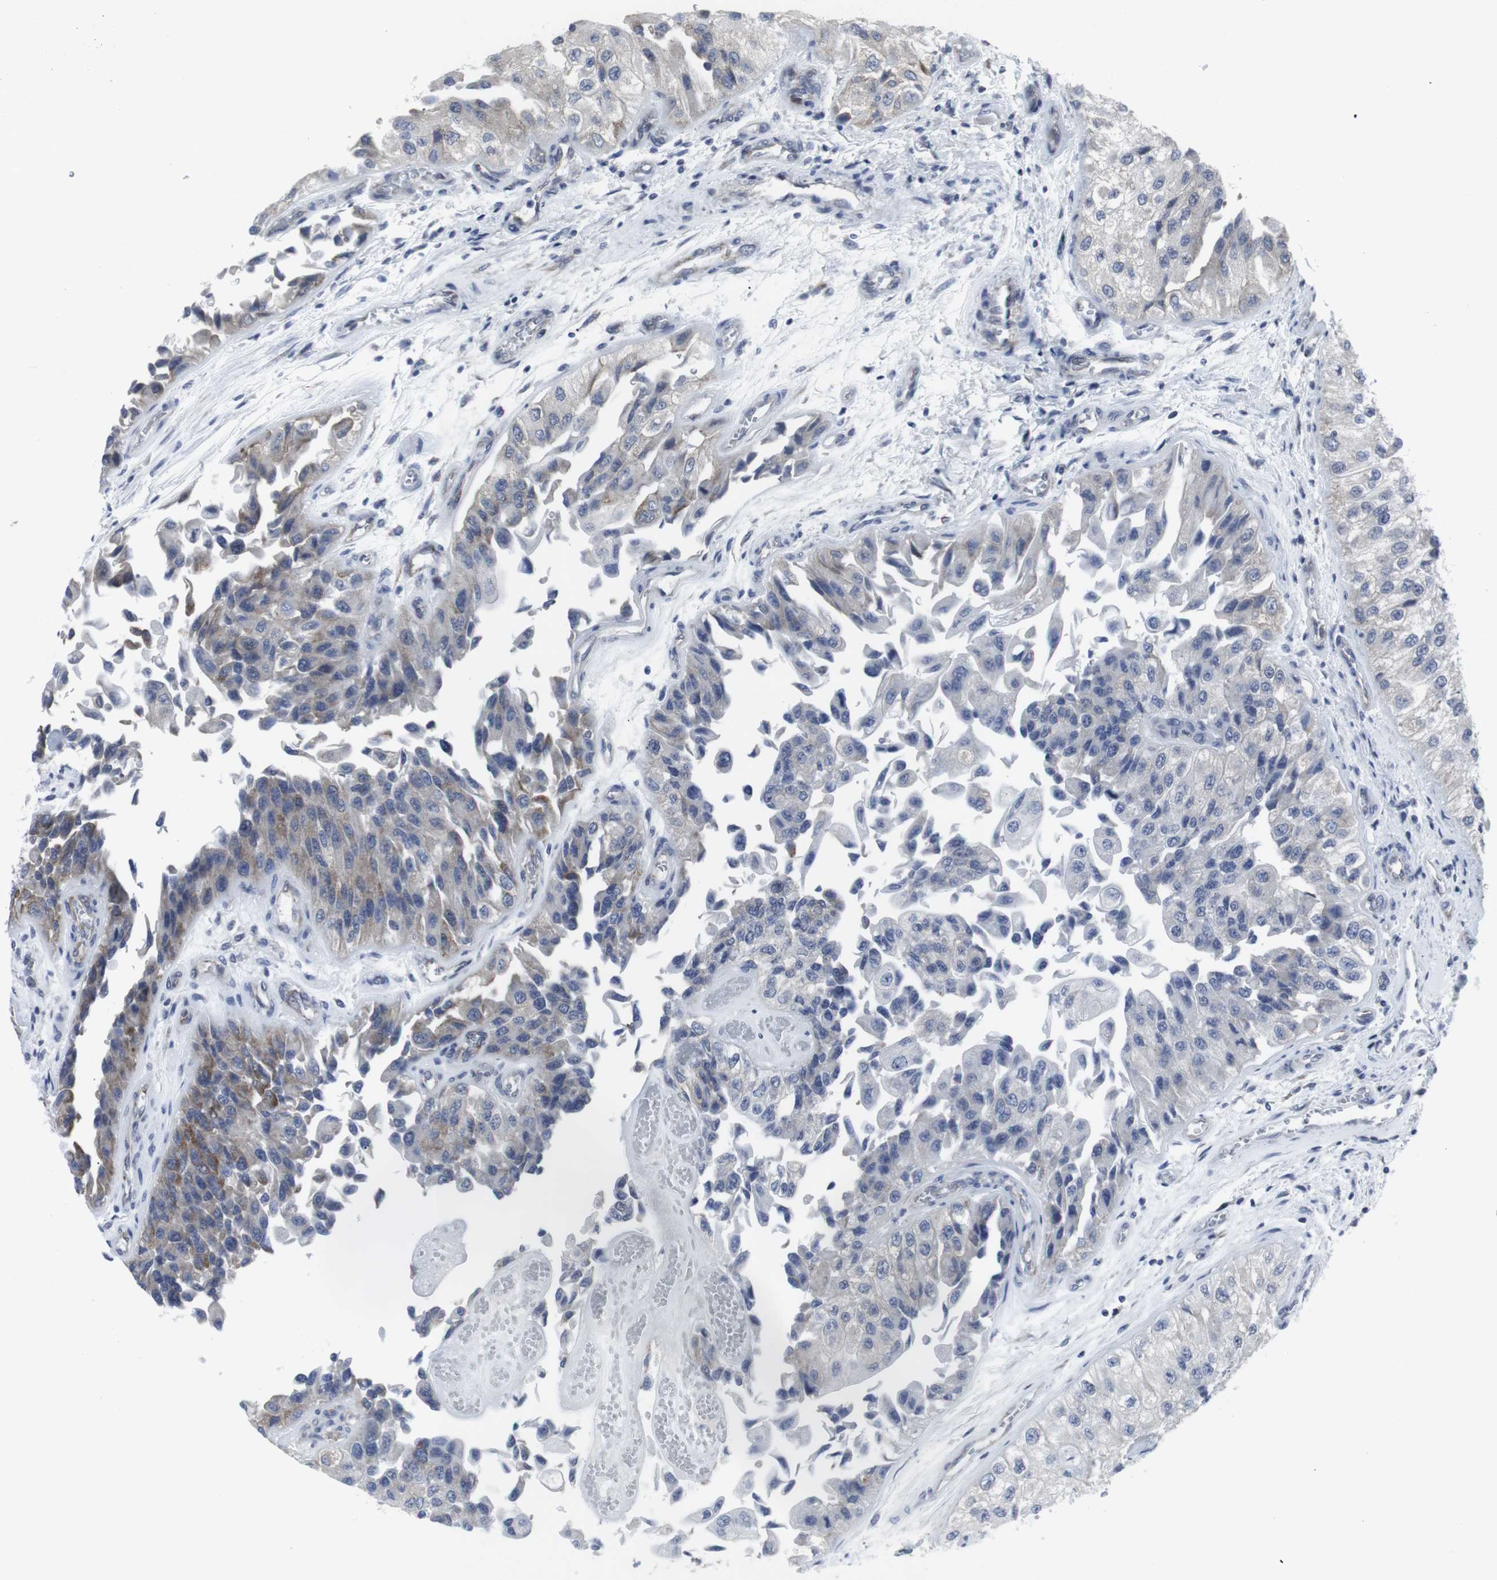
{"staining": {"intensity": "moderate", "quantity": "<25%", "location": "cytoplasmic/membranous"}, "tissue": "urothelial cancer", "cell_type": "Tumor cells", "image_type": "cancer", "snomed": [{"axis": "morphology", "description": "Urothelial carcinoma, High grade"}, {"axis": "topography", "description": "Kidney"}, {"axis": "topography", "description": "Urinary bladder"}], "caption": "Human urothelial cancer stained for a protein (brown) reveals moderate cytoplasmic/membranous positive expression in approximately <25% of tumor cells.", "gene": "GEMIN2", "patient": {"sex": "male", "age": 77}}